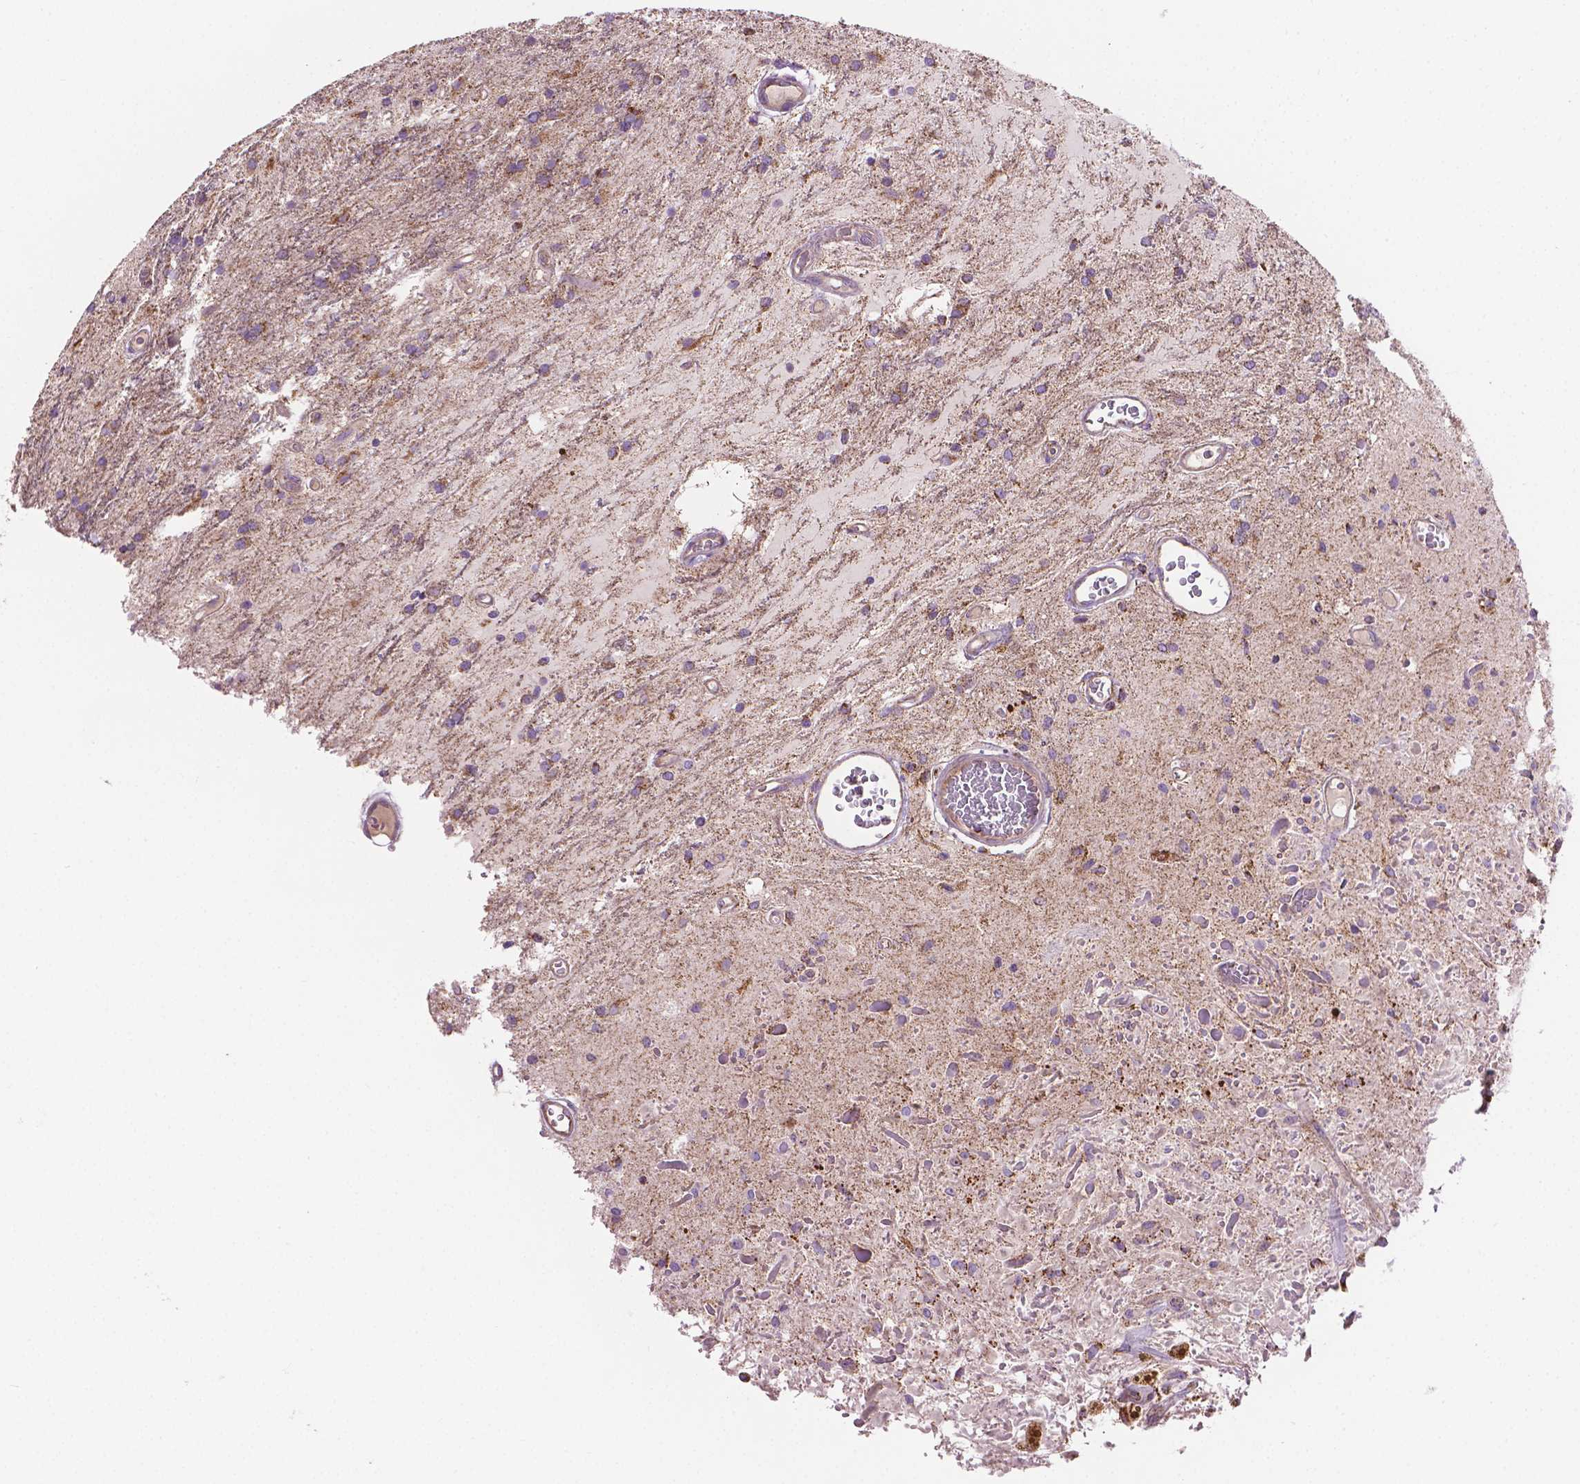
{"staining": {"intensity": "moderate", "quantity": ">75%", "location": "cytoplasmic/membranous"}, "tissue": "glioma", "cell_type": "Tumor cells", "image_type": "cancer", "snomed": [{"axis": "morphology", "description": "Glioma, malignant, Low grade"}, {"axis": "topography", "description": "Cerebellum"}], "caption": "Moderate cytoplasmic/membranous protein expression is appreciated in approximately >75% of tumor cells in malignant low-grade glioma. Ihc stains the protein in brown and the nuclei are stained blue.", "gene": "PIBF1", "patient": {"sex": "female", "age": 14}}